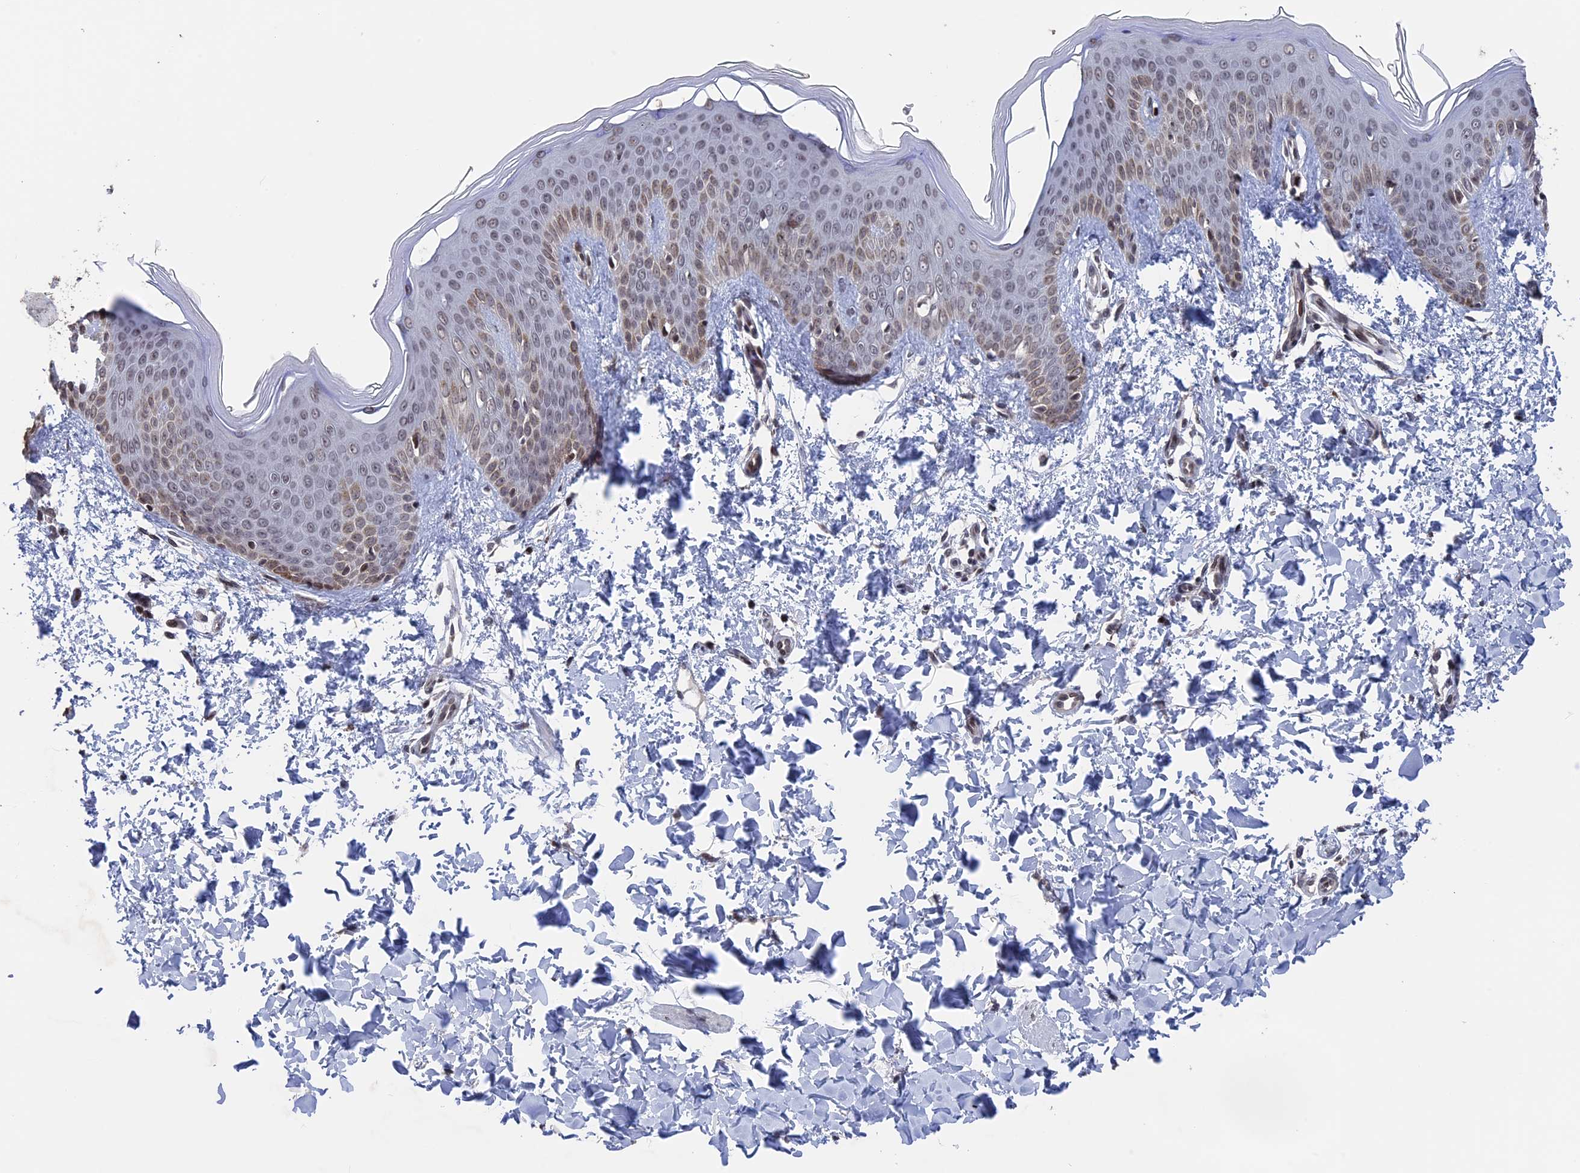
{"staining": {"intensity": "negative", "quantity": "none", "location": "none"}, "tissue": "skin", "cell_type": "Fibroblasts", "image_type": "normal", "snomed": [{"axis": "morphology", "description": "Normal tissue, NOS"}, {"axis": "topography", "description": "Skin"}], "caption": "Immunohistochemistry (IHC) image of unremarkable skin: human skin stained with DAB demonstrates no significant protein staining in fibroblasts.", "gene": "NR2C2AP", "patient": {"sex": "male", "age": 36}}